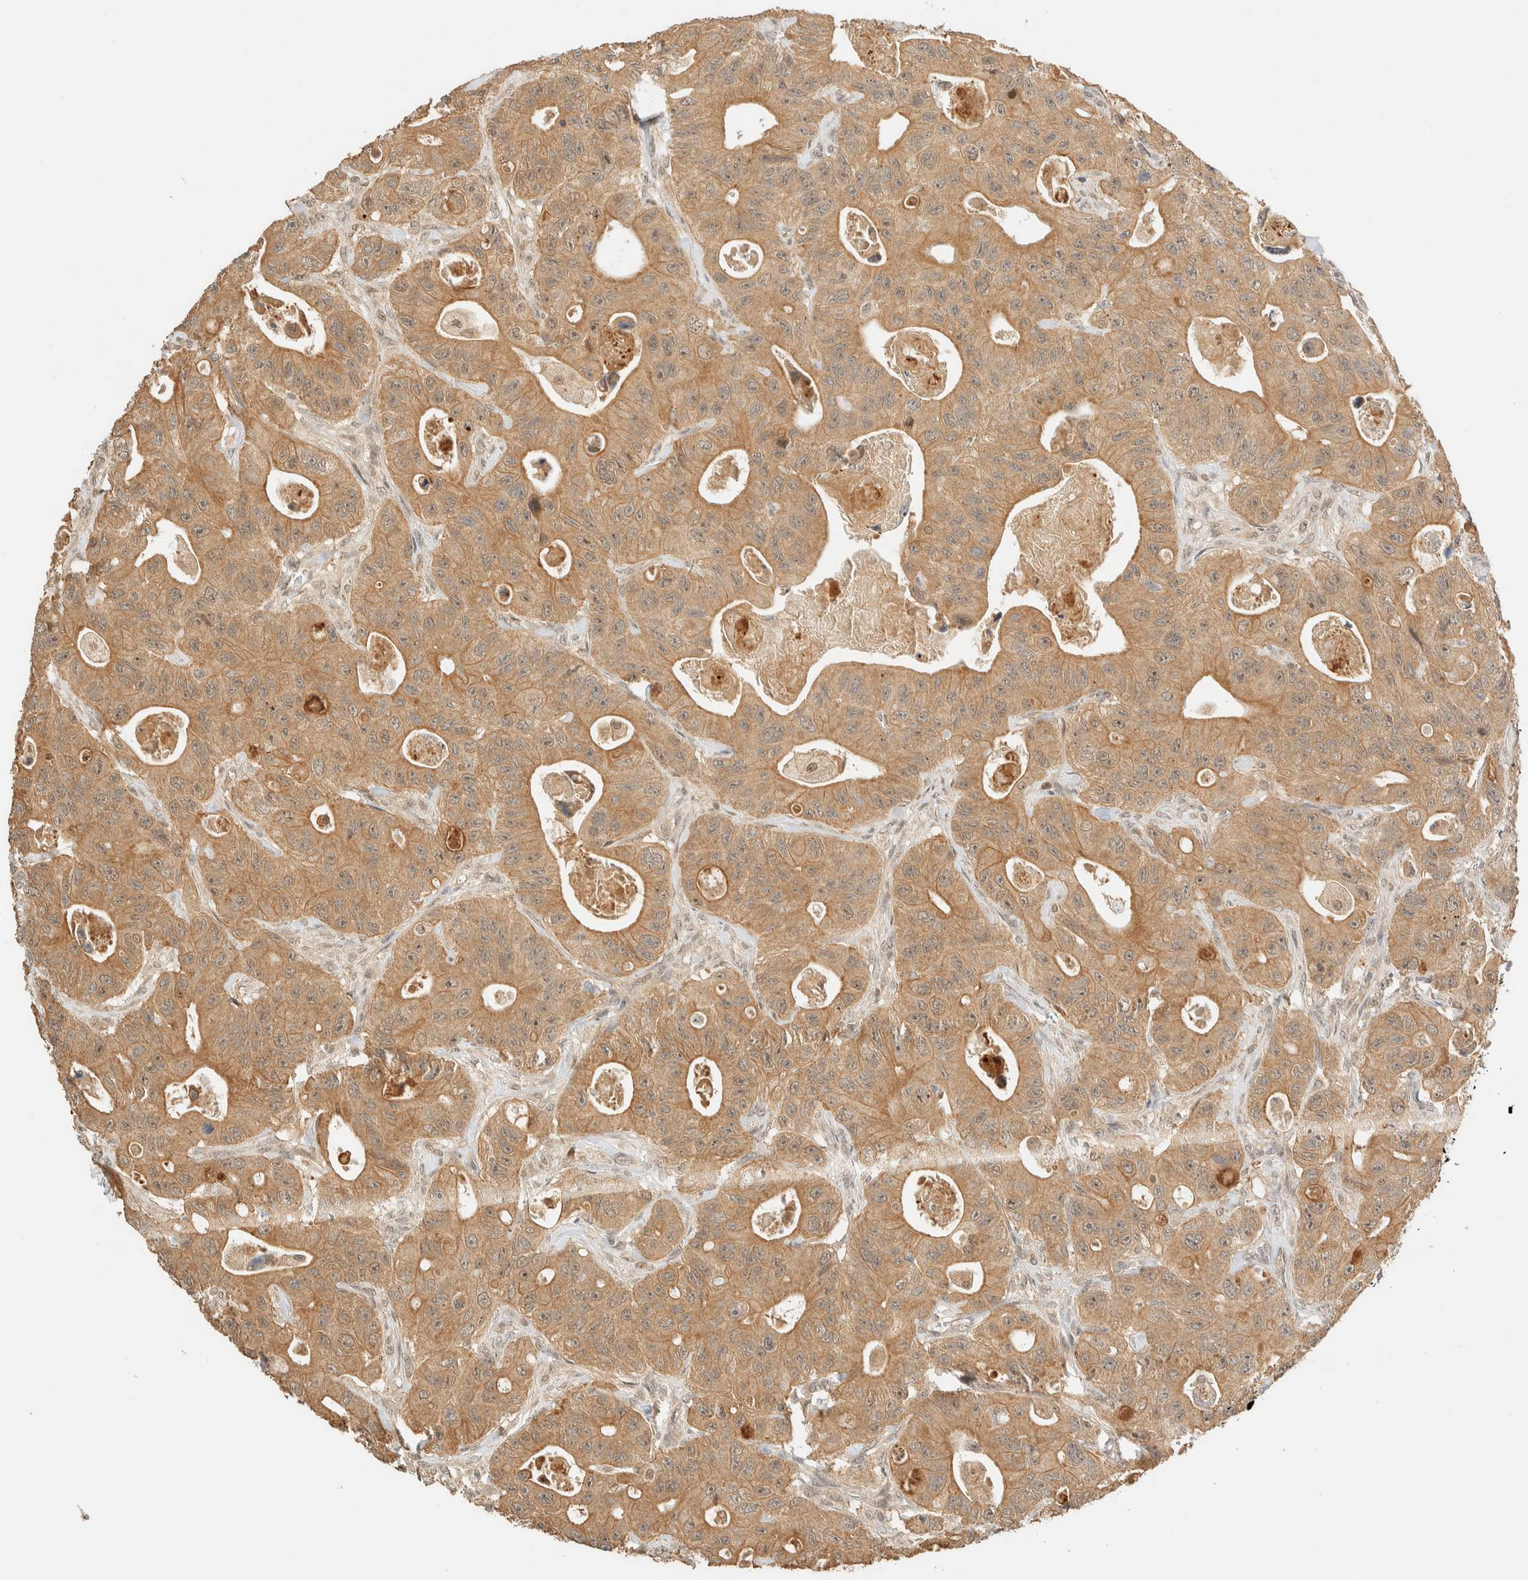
{"staining": {"intensity": "moderate", "quantity": ">75%", "location": "cytoplasmic/membranous"}, "tissue": "colorectal cancer", "cell_type": "Tumor cells", "image_type": "cancer", "snomed": [{"axis": "morphology", "description": "Adenocarcinoma, NOS"}, {"axis": "topography", "description": "Colon"}], "caption": "Colorectal cancer was stained to show a protein in brown. There is medium levels of moderate cytoplasmic/membranous staining in about >75% of tumor cells.", "gene": "ZBTB34", "patient": {"sex": "female", "age": 46}}